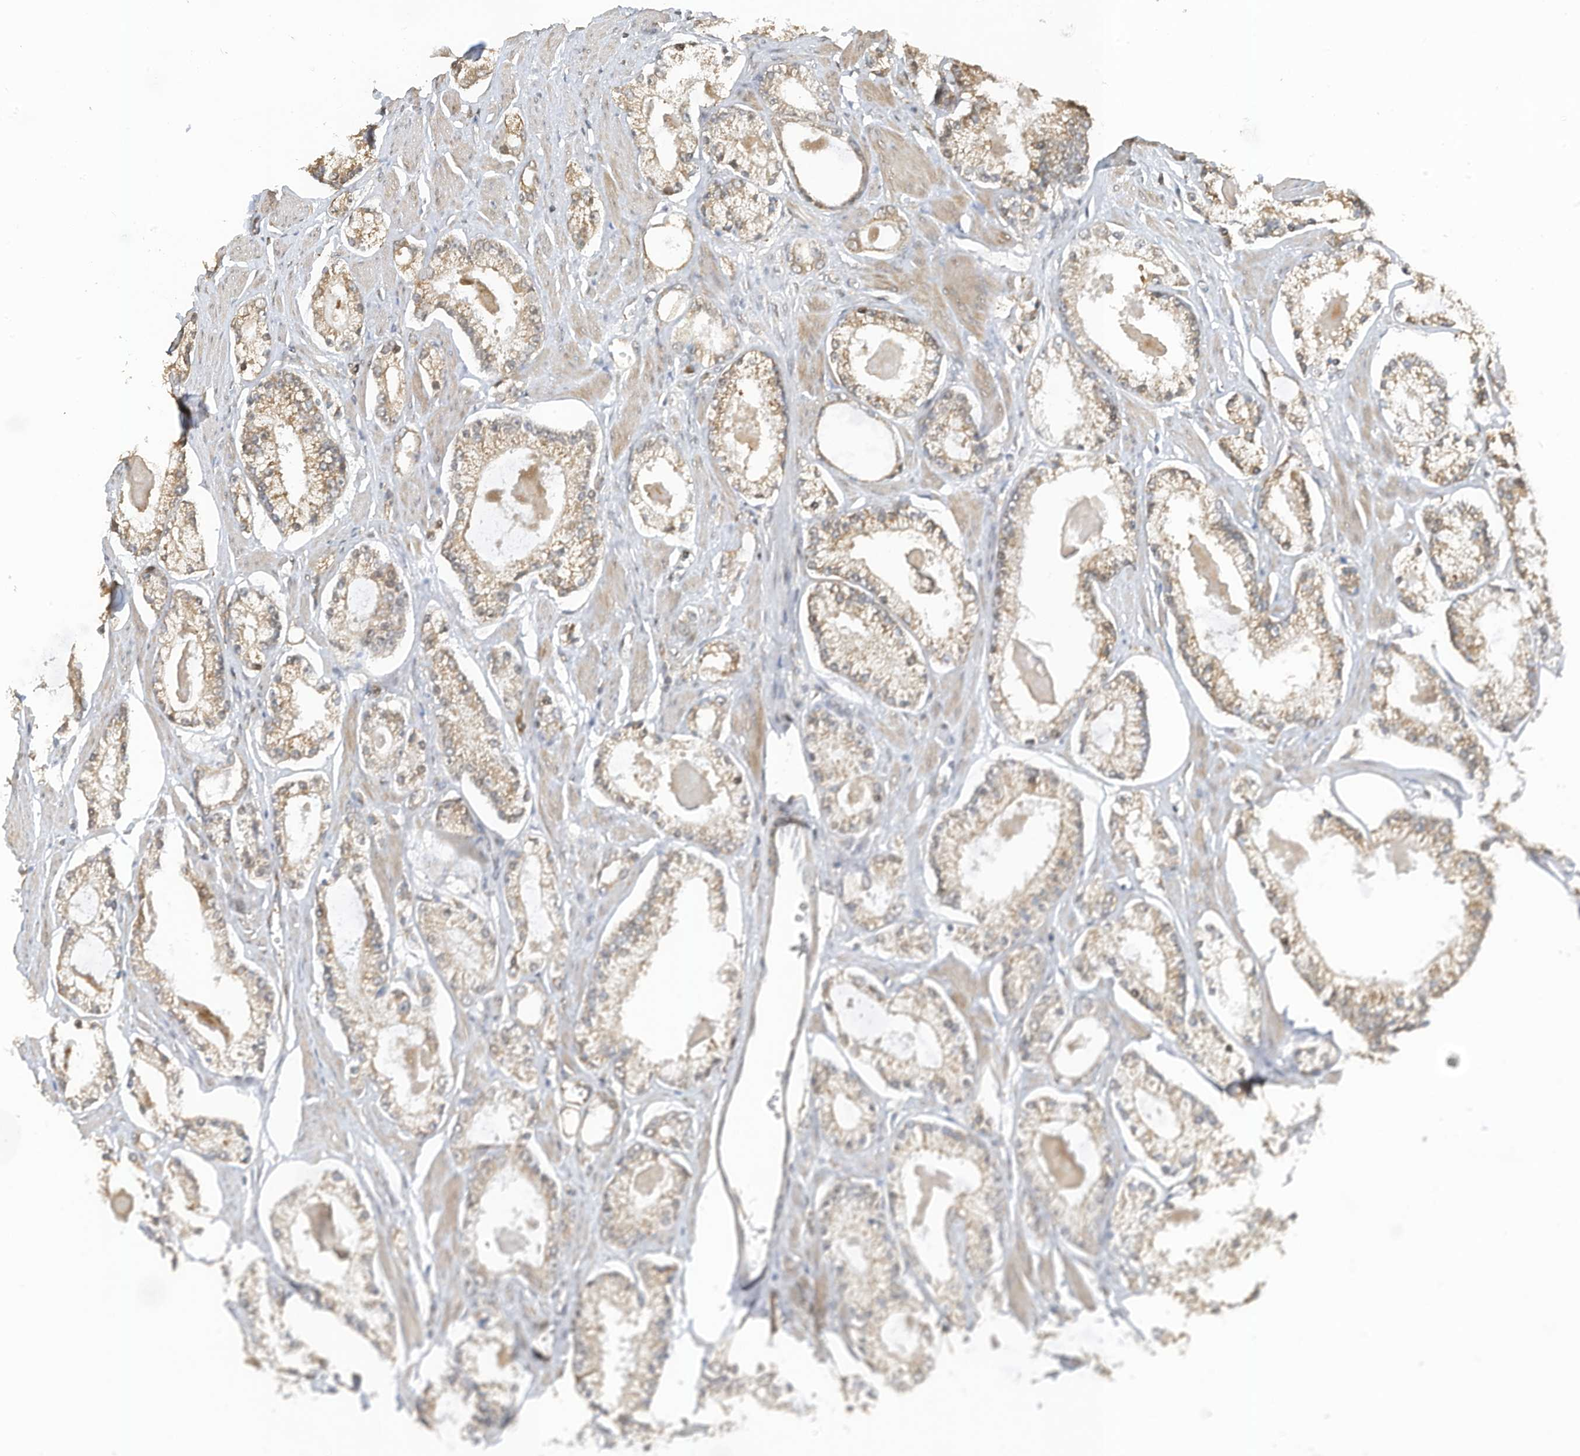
{"staining": {"intensity": "weak", "quantity": ">75%", "location": "cytoplasmic/membranous"}, "tissue": "prostate cancer", "cell_type": "Tumor cells", "image_type": "cancer", "snomed": [{"axis": "morphology", "description": "Adenocarcinoma, Low grade"}, {"axis": "topography", "description": "Prostate"}], "caption": "Prostate cancer (low-grade adenocarcinoma) stained for a protein demonstrates weak cytoplasmic/membranous positivity in tumor cells.", "gene": "ERLEC1", "patient": {"sex": "male", "age": 54}}